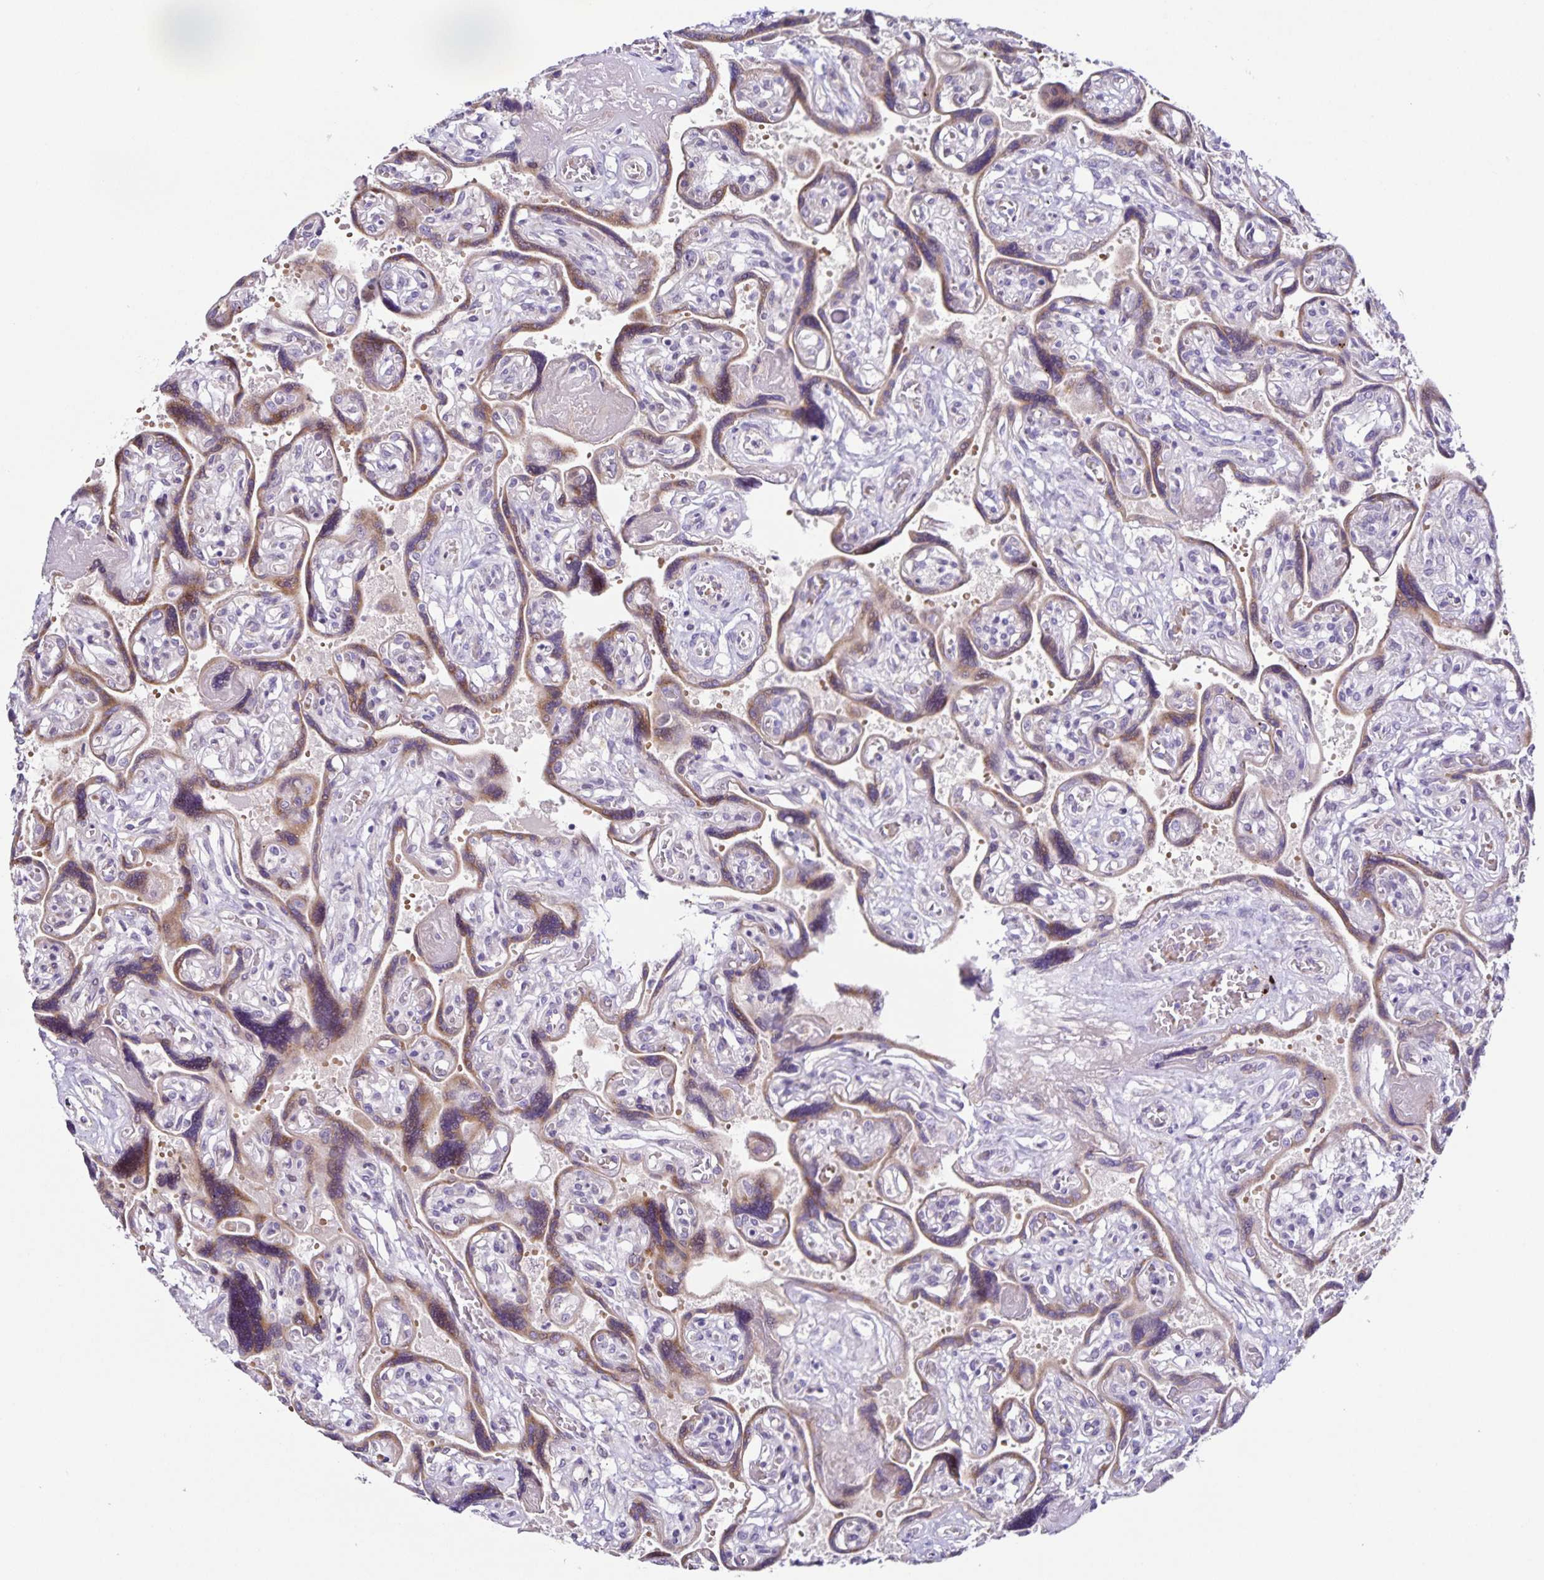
{"staining": {"intensity": "weak", "quantity": ">75%", "location": "cytoplasmic/membranous"}, "tissue": "placenta", "cell_type": "Decidual cells", "image_type": "normal", "snomed": [{"axis": "morphology", "description": "Normal tissue, NOS"}, {"axis": "topography", "description": "Placenta"}], "caption": "Immunohistochemical staining of benign placenta demonstrates >75% levels of weak cytoplasmic/membranous protein staining in approximately >75% of decidual cells. The staining was performed using DAB (3,3'-diaminobenzidine) to visualize the protein expression in brown, while the nuclei were stained in blue with hematoxylin (Magnification: 20x).", "gene": "RNFT2", "patient": {"sex": "female", "age": 32}}